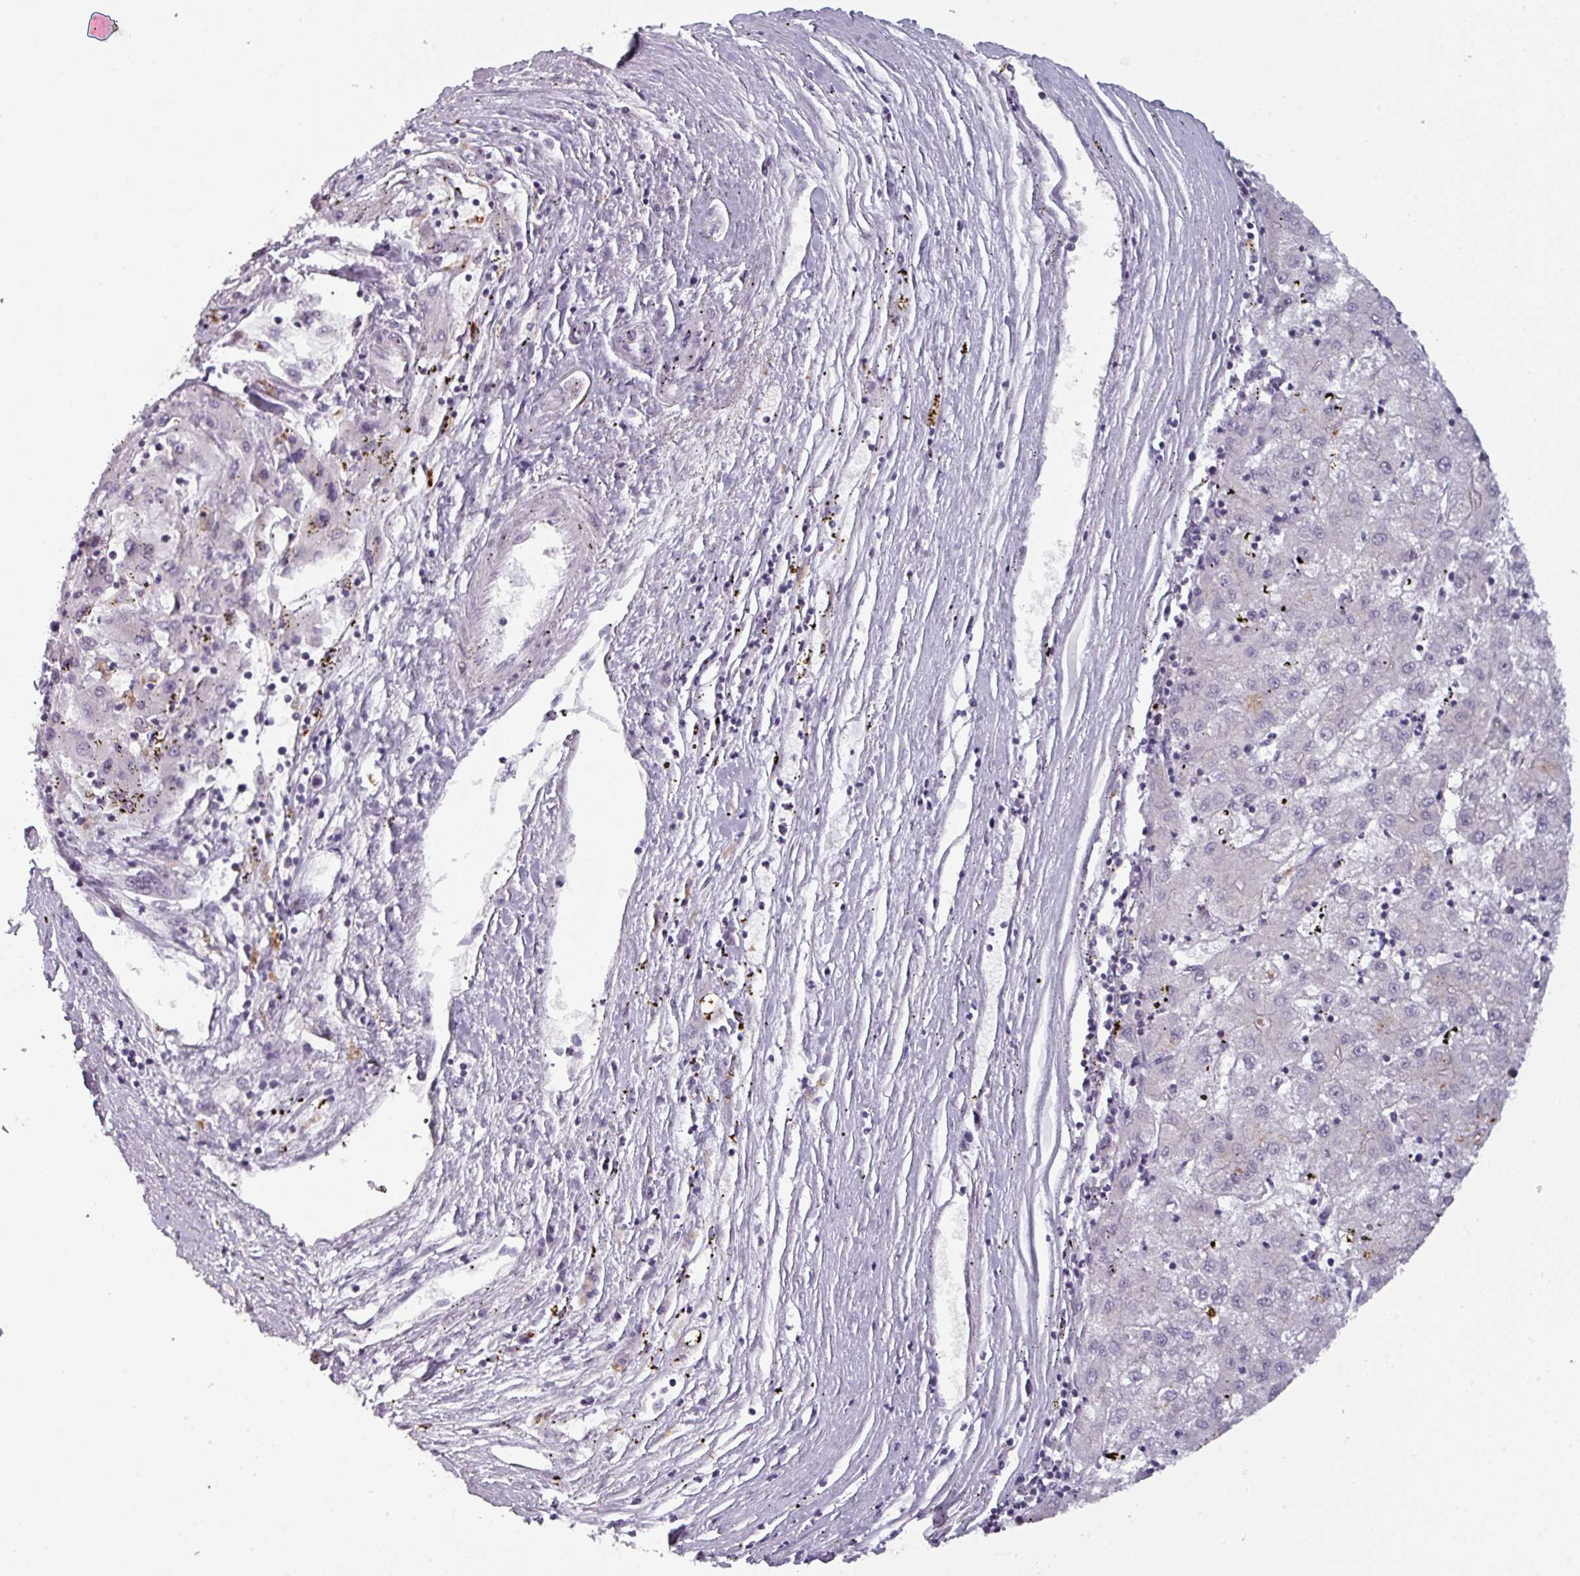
{"staining": {"intensity": "negative", "quantity": "none", "location": "none"}, "tissue": "liver cancer", "cell_type": "Tumor cells", "image_type": "cancer", "snomed": [{"axis": "morphology", "description": "Carcinoma, Hepatocellular, NOS"}, {"axis": "topography", "description": "Liver"}], "caption": "Image shows no protein staining in tumor cells of liver hepatocellular carcinoma tissue. Brightfield microscopy of immunohistochemistry stained with DAB (brown) and hematoxylin (blue), captured at high magnification.", "gene": "TMEFF1", "patient": {"sex": "male", "age": 72}}